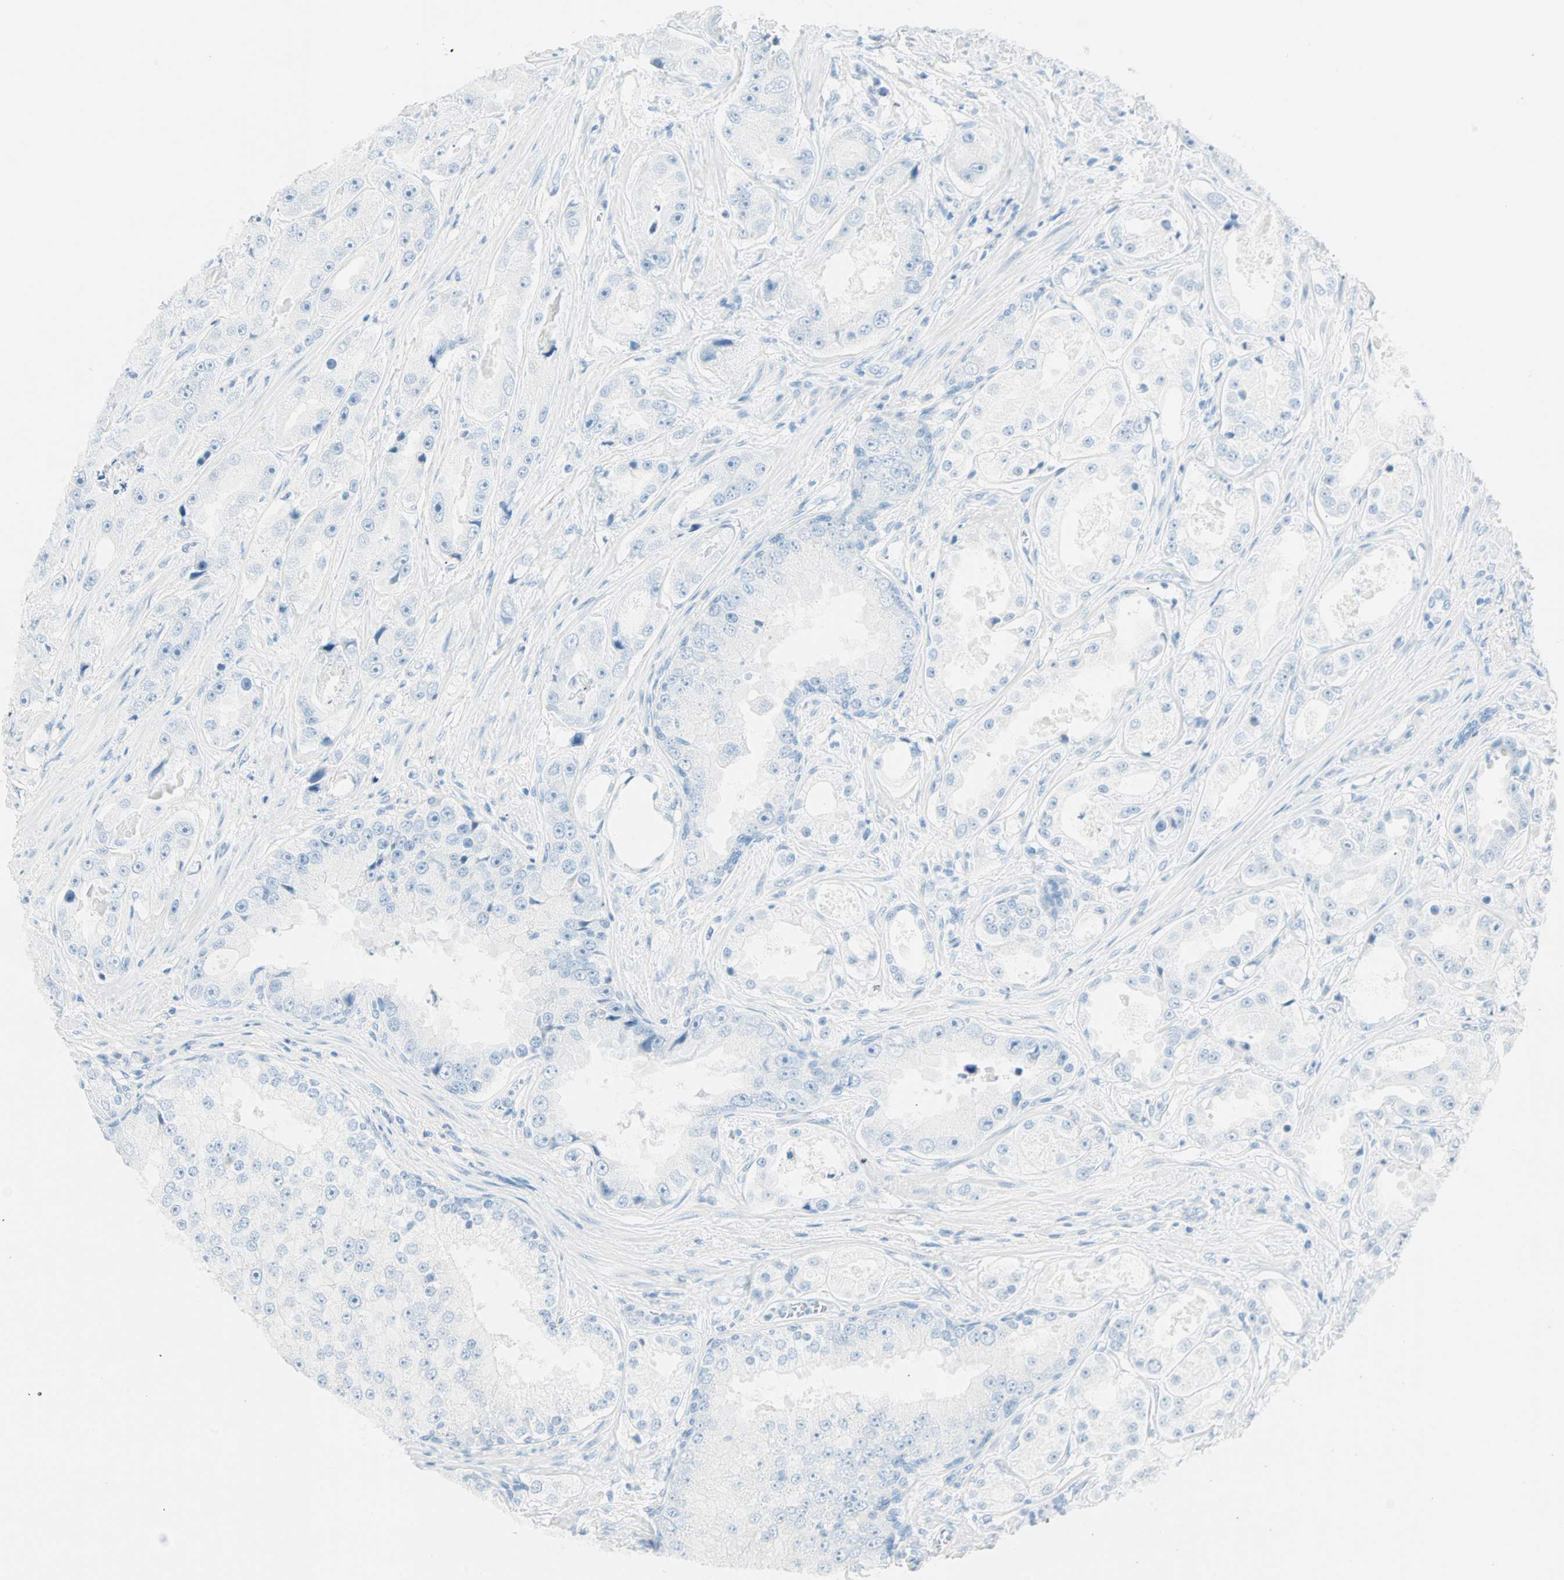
{"staining": {"intensity": "negative", "quantity": "none", "location": "none"}, "tissue": "prostate cancer", "cell_type": "Tumor cells", "image_type": "cancer", "snomed": [{"axis": "morphology", "description": "Adenocarcinoma, High grade"}, {"axis": "topography", "description": "Prostate"}], "caption": "A high-resolution photomicrograph shows IHC staining of prostate cancer (high-grade adenocarcinoma), which reveals no significant positivity in tumor cells.", "gene": "NES", "patient": {"sex": "male", "age": 73}}